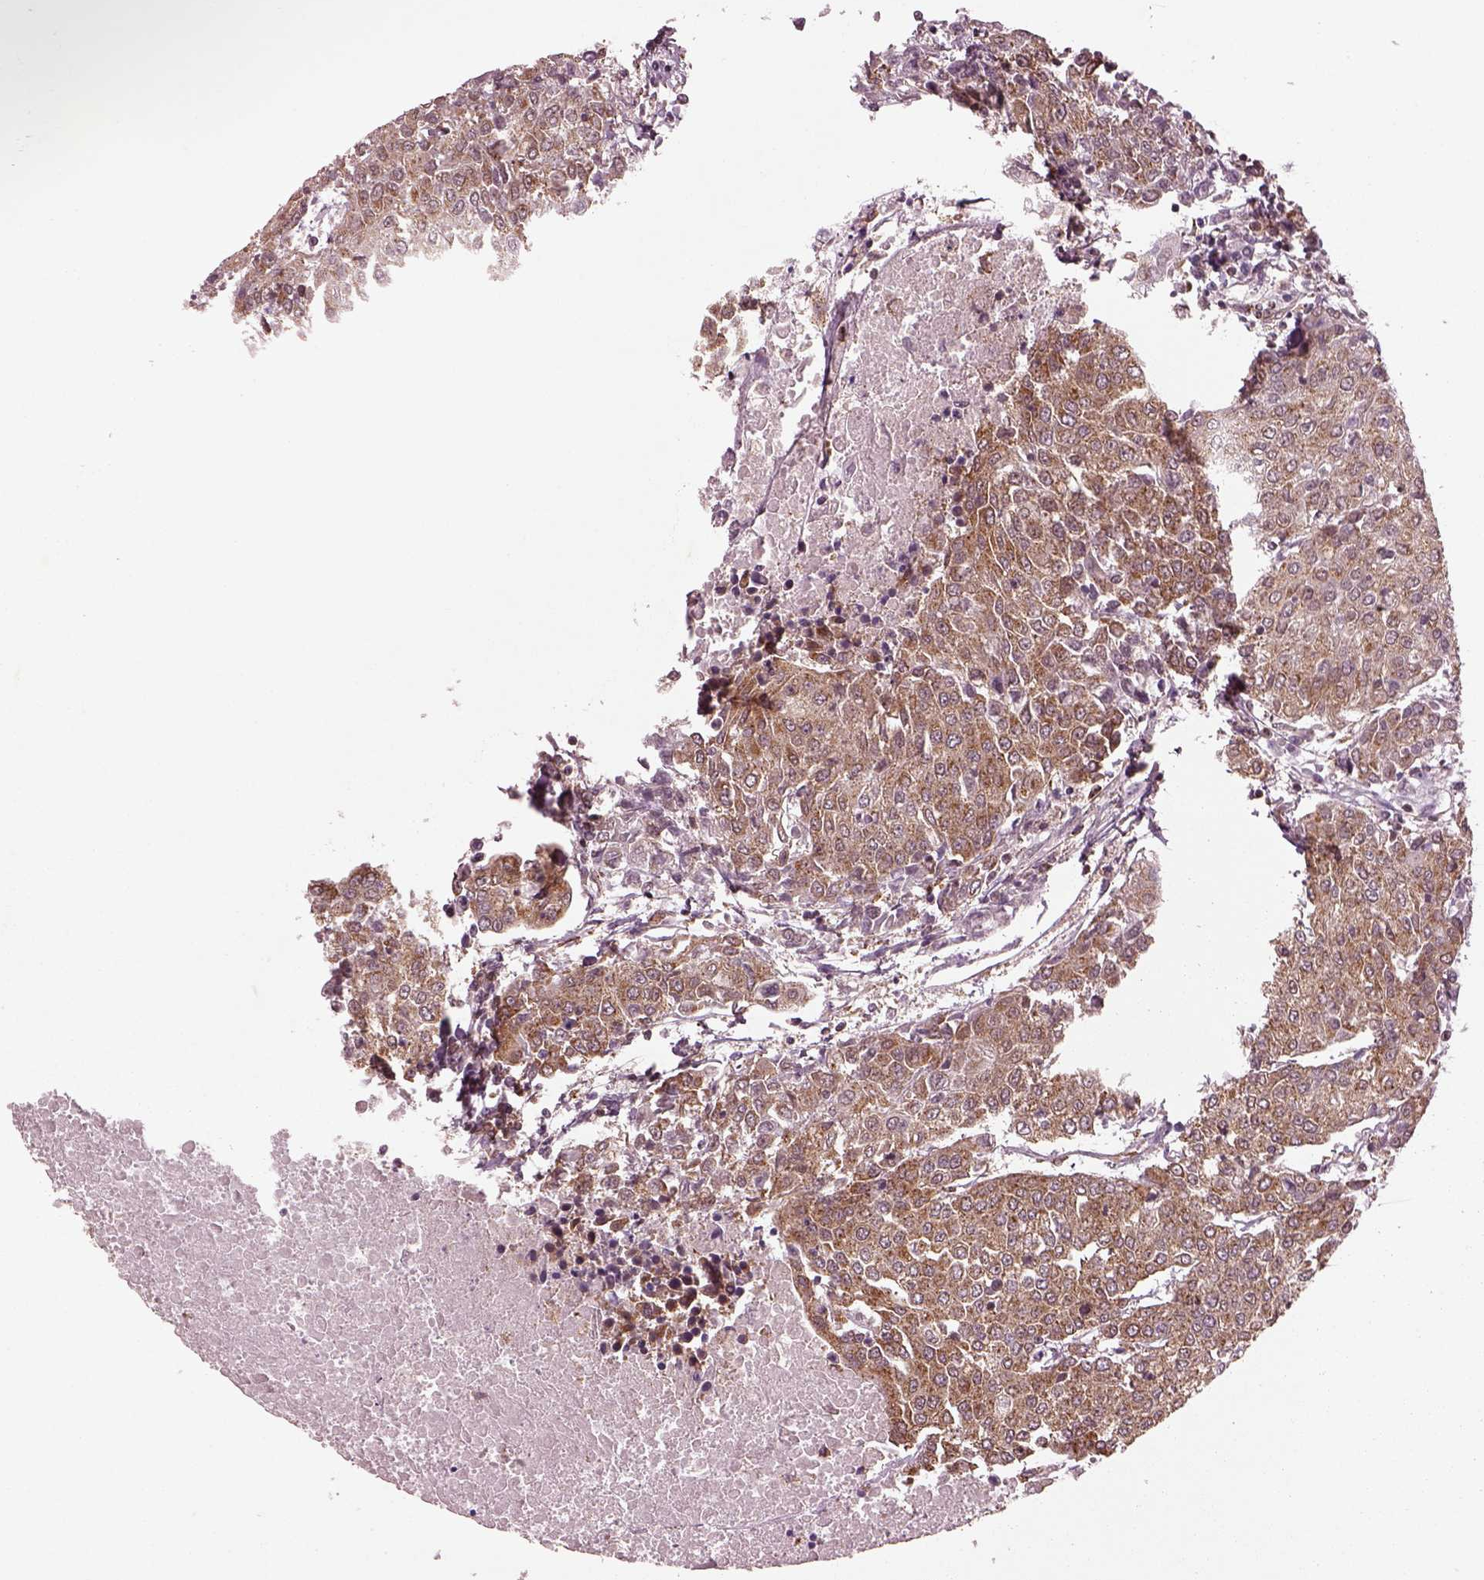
{"staining": {"intensity": "moderate", "quantity": "25%-75%", "location": "cytoplasmic/membranous"}, "tissue": "urothelial cancer", "cell_type": "Tumor cells", "image_type": "cancer", "snomed": [{"axis": "morphology", "description": "Urothelial carcinoma, High grade"}, {"axis": "topography", "description": "Urinary bladder"}], "caption": "Urothelial cancer tissue shows moderate cytoplasmic/membranous expression in approximately 25%-75% of tumor cells", "gene": "WASHC2A", "patient": {"sex": "female", "age": 85}}